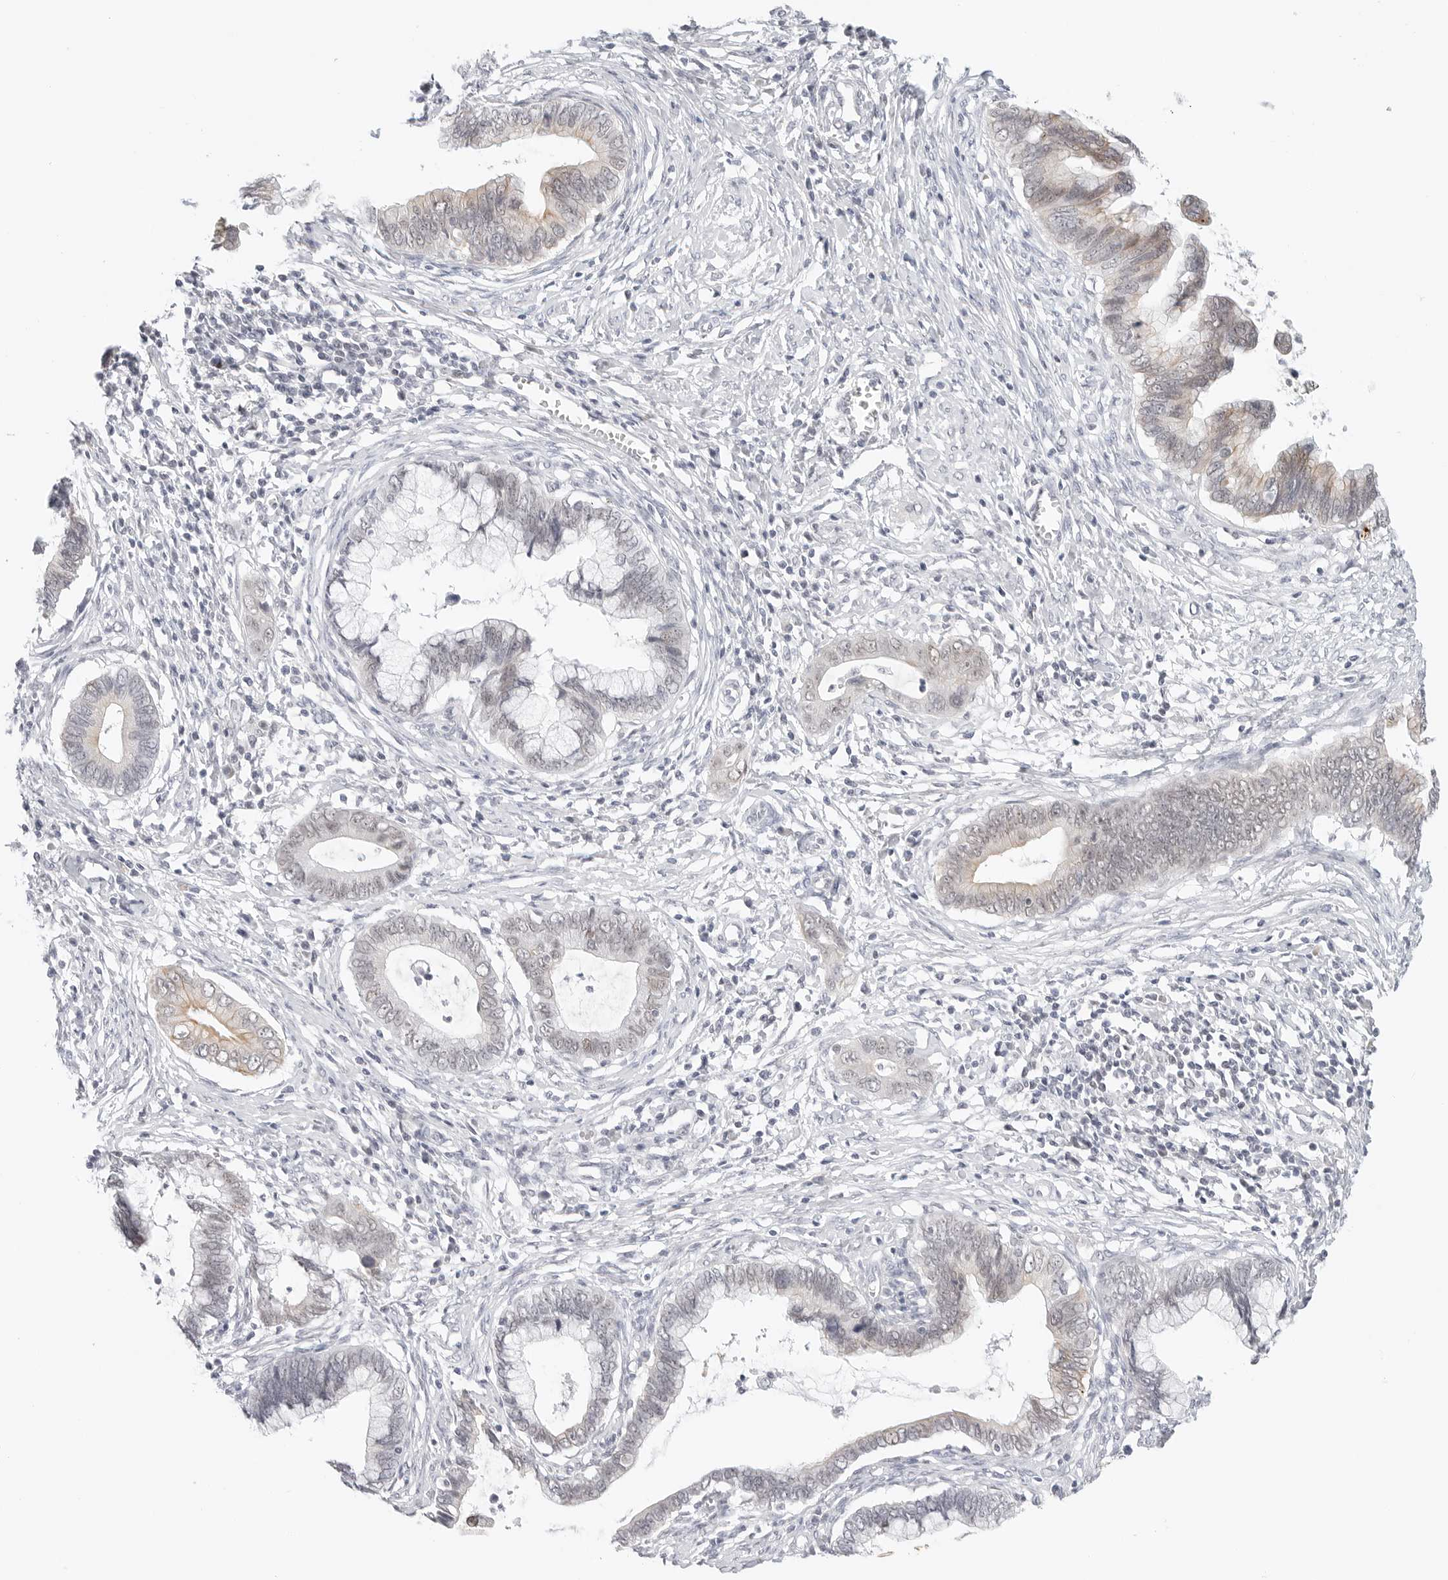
{"staining": {"intensity": "weak", "quantity": "<25%", "location": "cytoplasmic/membranous"}, "tissue": "cervical cancer", "cell_type": "Tumor cells", "image_type": "cancer", "snomed": [{"axis": "morphology", "description": "Adenocarcinoma, NOS"}, {"axis": "topography", "description": "Cervix"}], "caption": "There is no significant positivity in tumor cells of adenocarcinoma (cervical).", "gene": "TSEN2", "patient": {"sex": "female", "age": 44}}